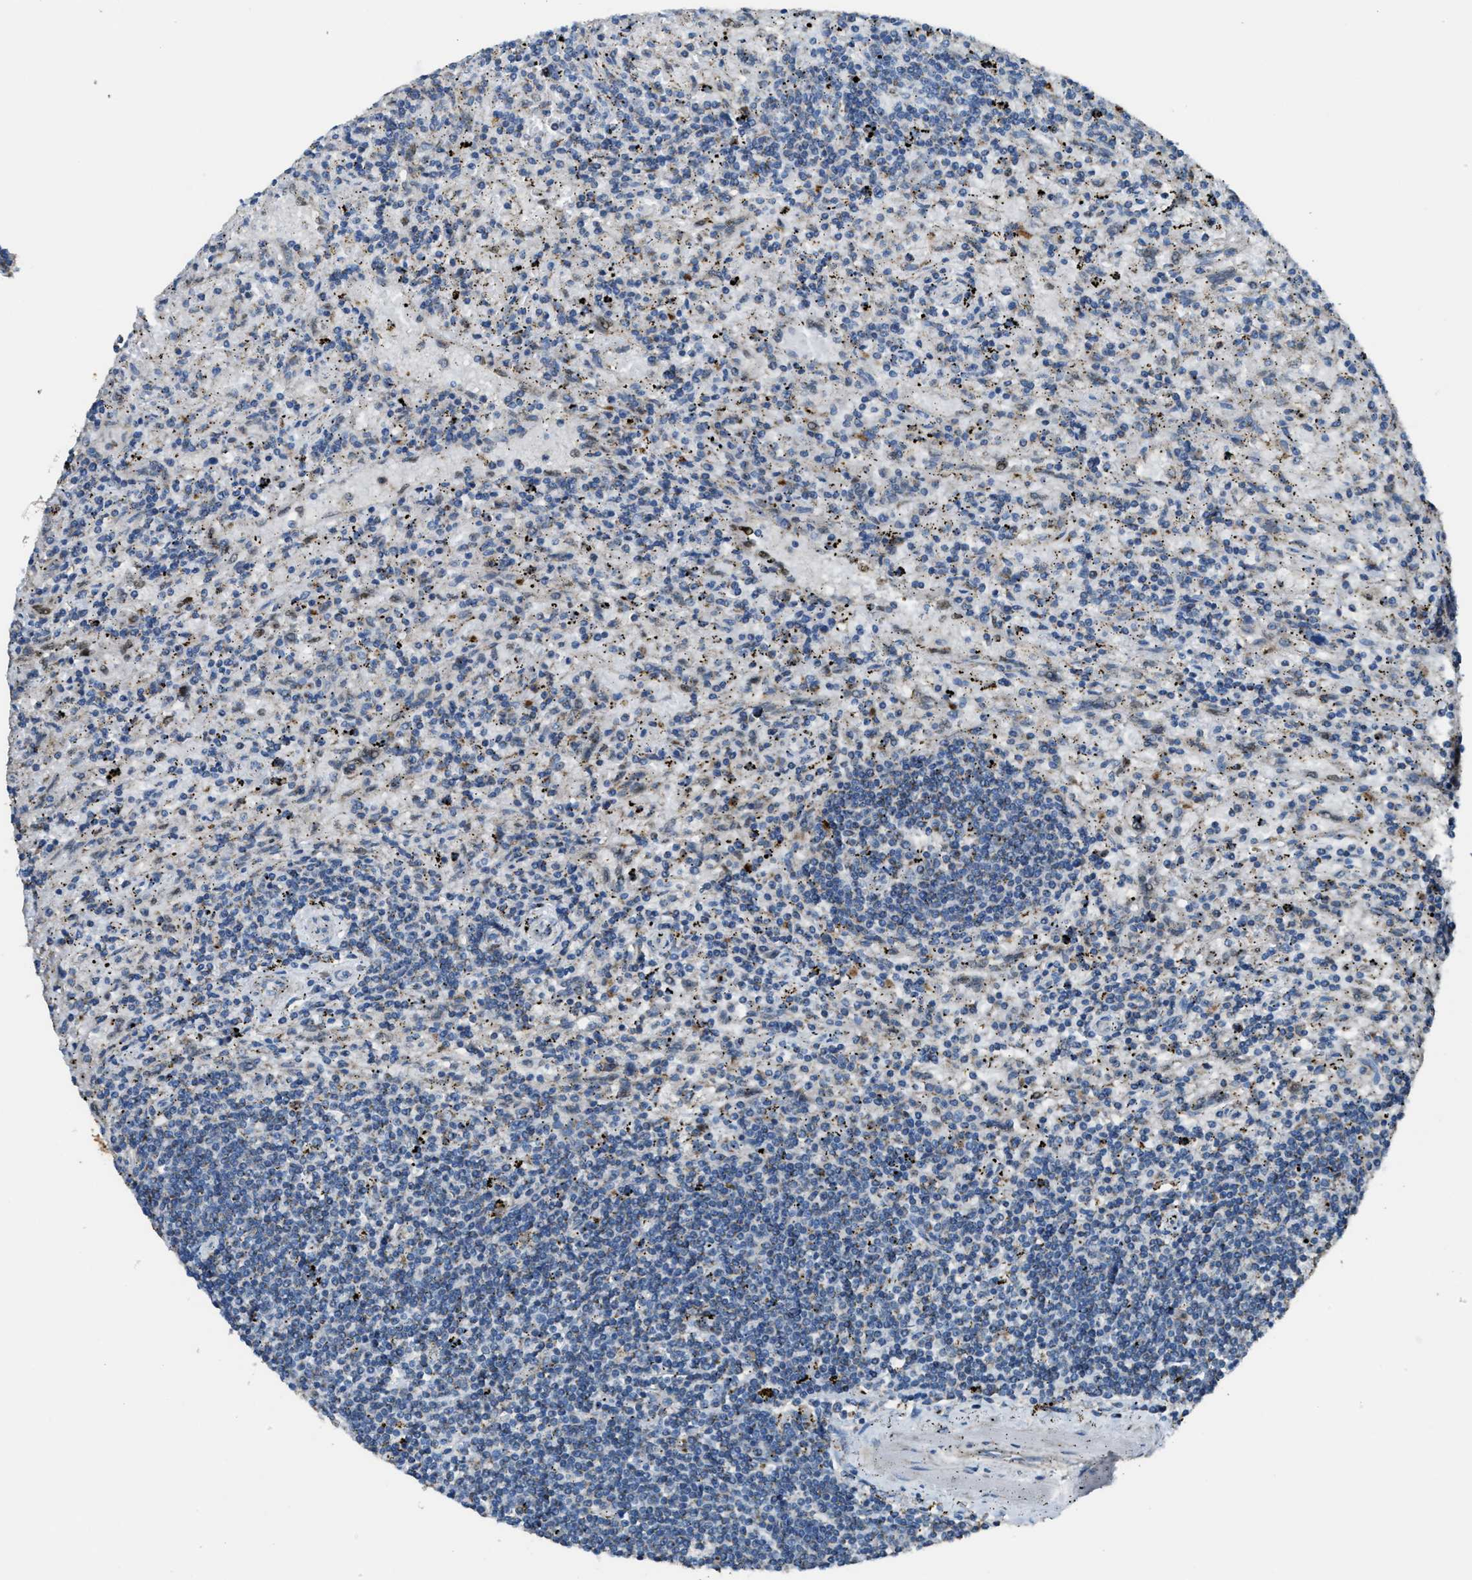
{"staining": {"intensity": "negative", "quantity": "none", "location": "none"}, "tissue": "lymphoma", "cell_type": "Tumor cells", "image_type": "cancer", "snomed": [{"axis": "morphology", "description": "Malignant lymphoma, non-Hodgkin's type, Low grade"}, {"axis": "topography", "description": "Spleen"}], "caption": "A micrograph of lymphoma stained for a protein displays no brown staining in tumor cells. (Brightfield microscopy of DAB (3,3'-diaminobenzidine) immunohistochemistry at high magnification).", "gene": "SLC25A11", "patient": {"sex": "male", "age": 76}}